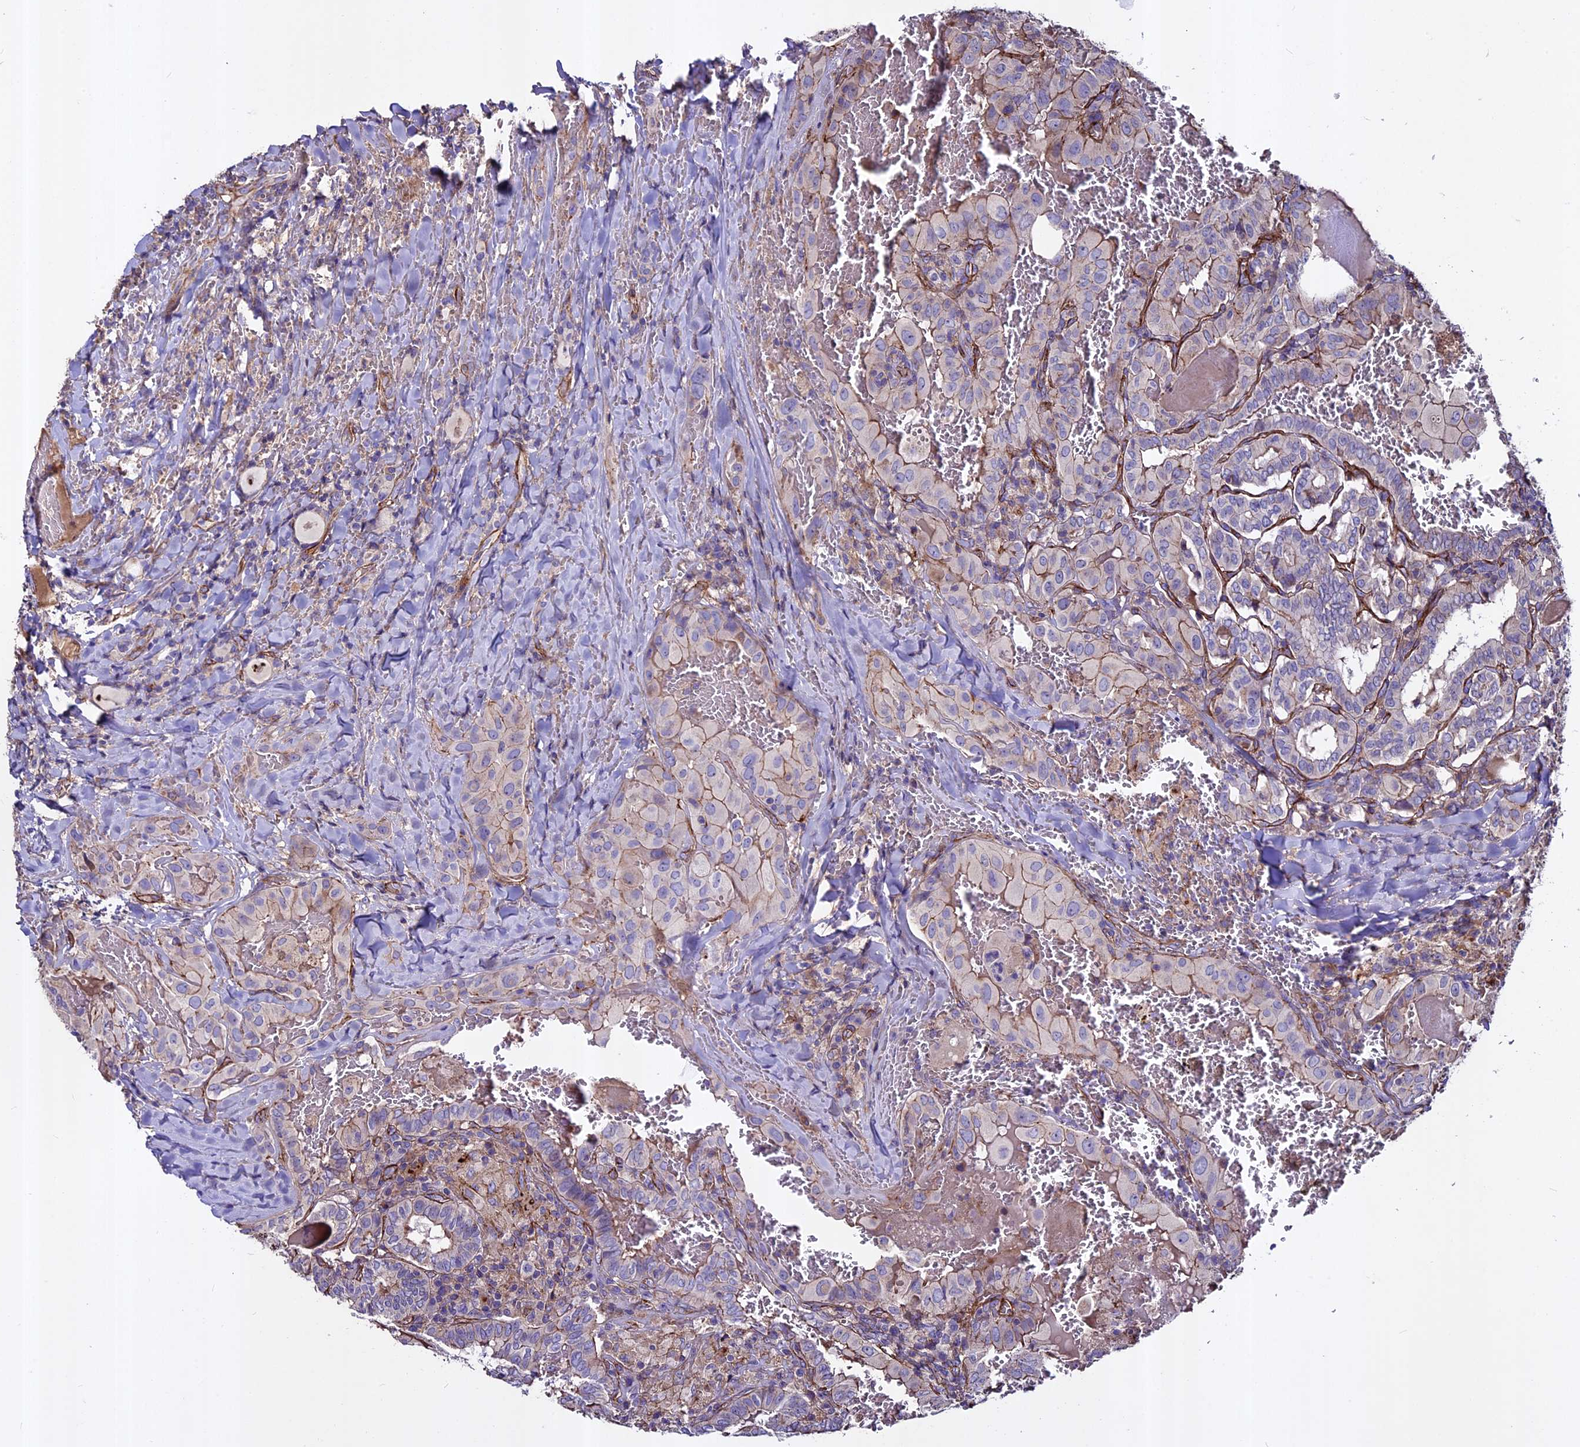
{"staining": {"intensity": "weak", "quantity": "25%-75%", "location": "cytoplasmic/membranous"}, "tissue": "thyroid cancer", "cell_type": "Tumor cells", "image_type": "cancer", "snomed": [{"axis": "morphology", "description": "Papillary adenocarcinoma, NOS"}, {"axis": "topography", "description": "Thyroid gland"}], "caption": "Protein expression analysis of thyroid cancer (papillary adenocarcinoma) reveals weak cytoplasmic/membranous positivity in about 25%-75% of tumor cells. The staining was performed using DAB (3,3'-diaminobenzidine) to visualize the protein expression in brown, while the nuclei were stained in blue with hematoxylin (Magnification: 20x).", "gene": "EVA1B", "patient": {"sex": "female", "age": 72}}